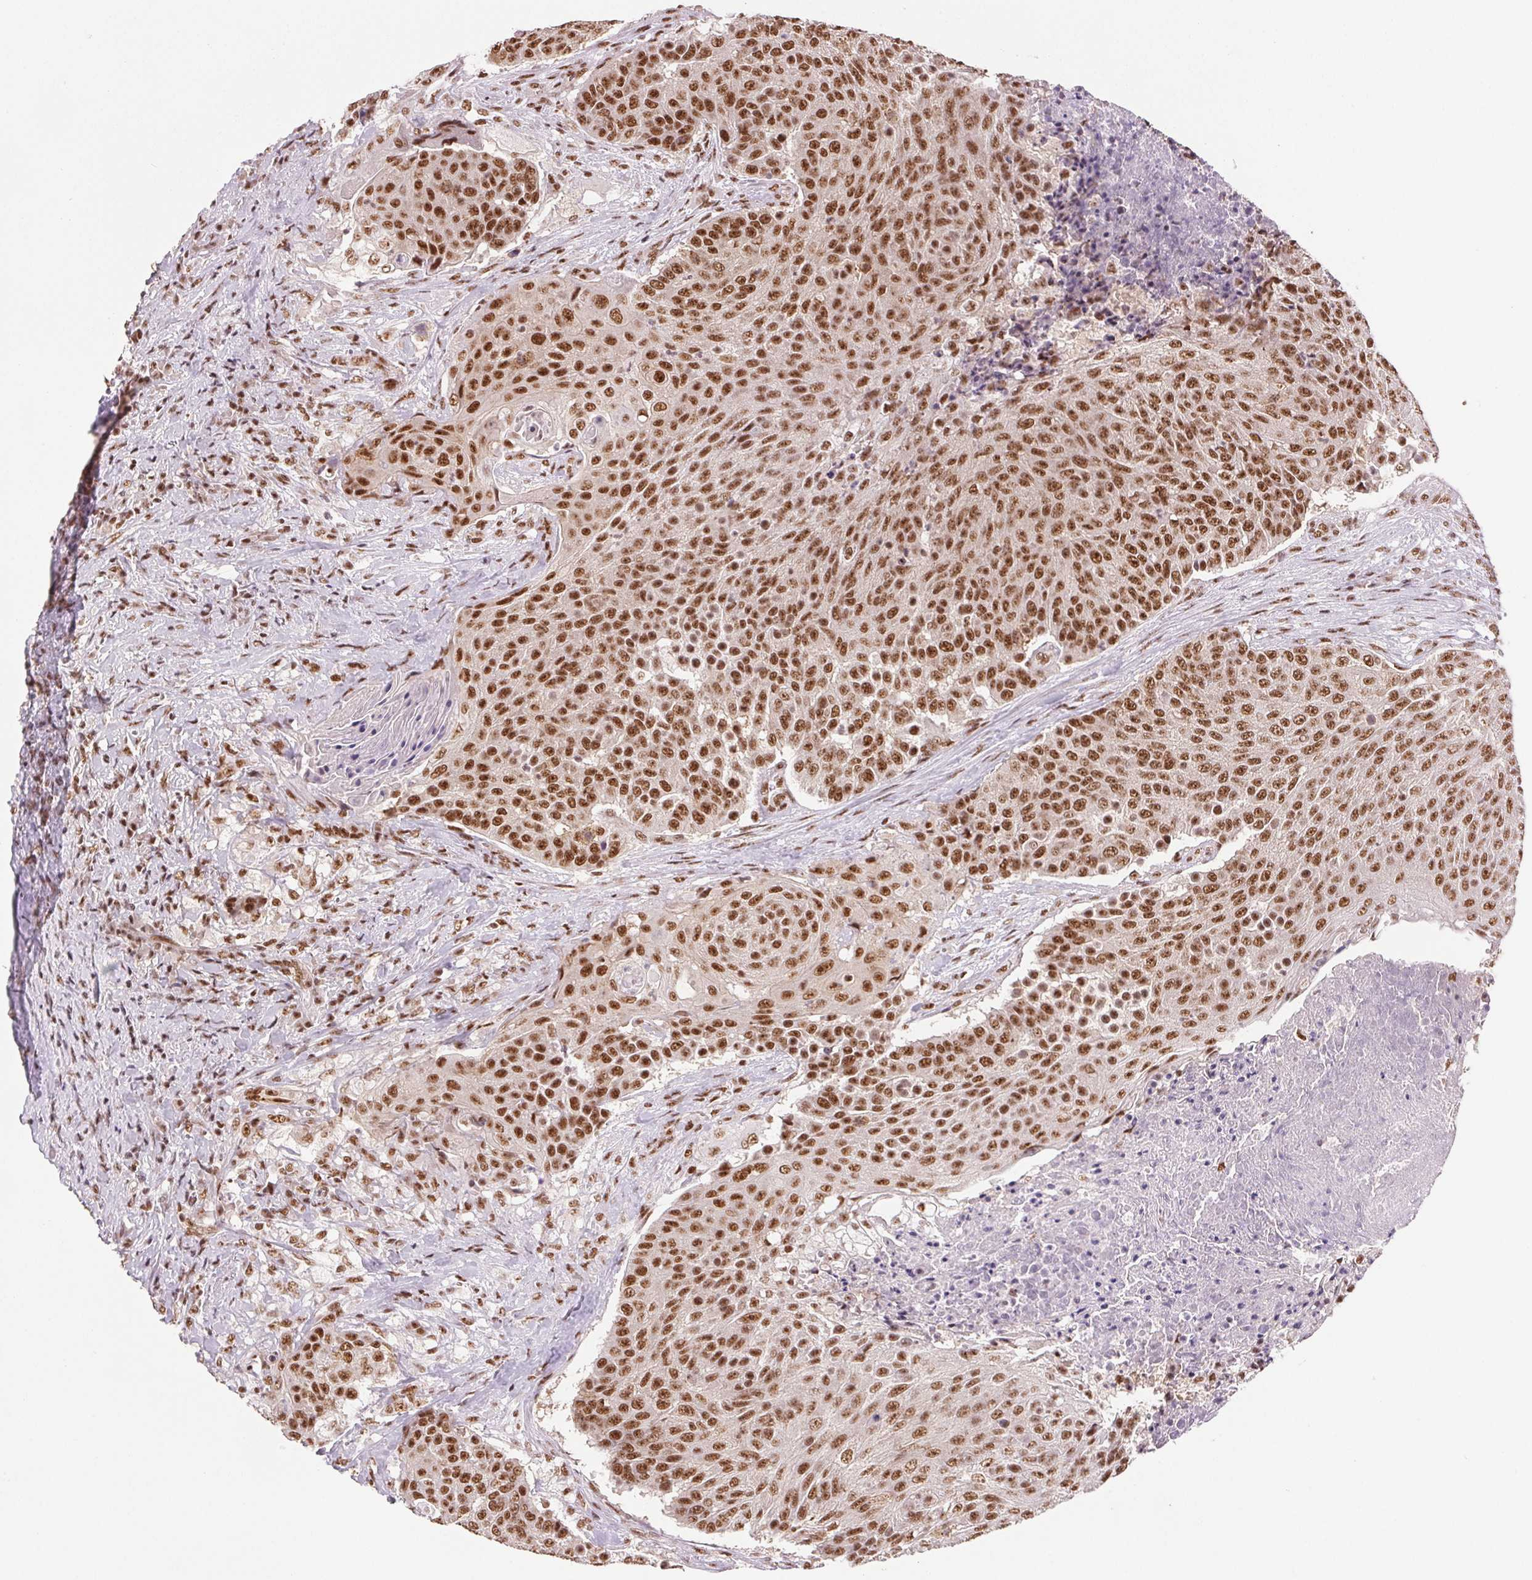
{"staining": {"intensity": "strong", "quantity": ">75%", "location": "nuclear"}, "tissue": "urothelial cancer", "cell_type": "Tumor cells", "image_type": "cancer", "snomed": [{"axis": "morphology", "description": "Urothelial carcinoma, High grade"}, {"axis": "topography", "description": "Urinary bladder"}], "caption": "IHC photomicrograph of neoplastic tissue: human urothelial cancer stained using immunohistochemistry shows high levels of strong protein expression localized specifically in the nuclear of tumor cells, appearing as a nuclear brown color.", "gene": "IK", "patient": {"sex": "female", "age": 63}}